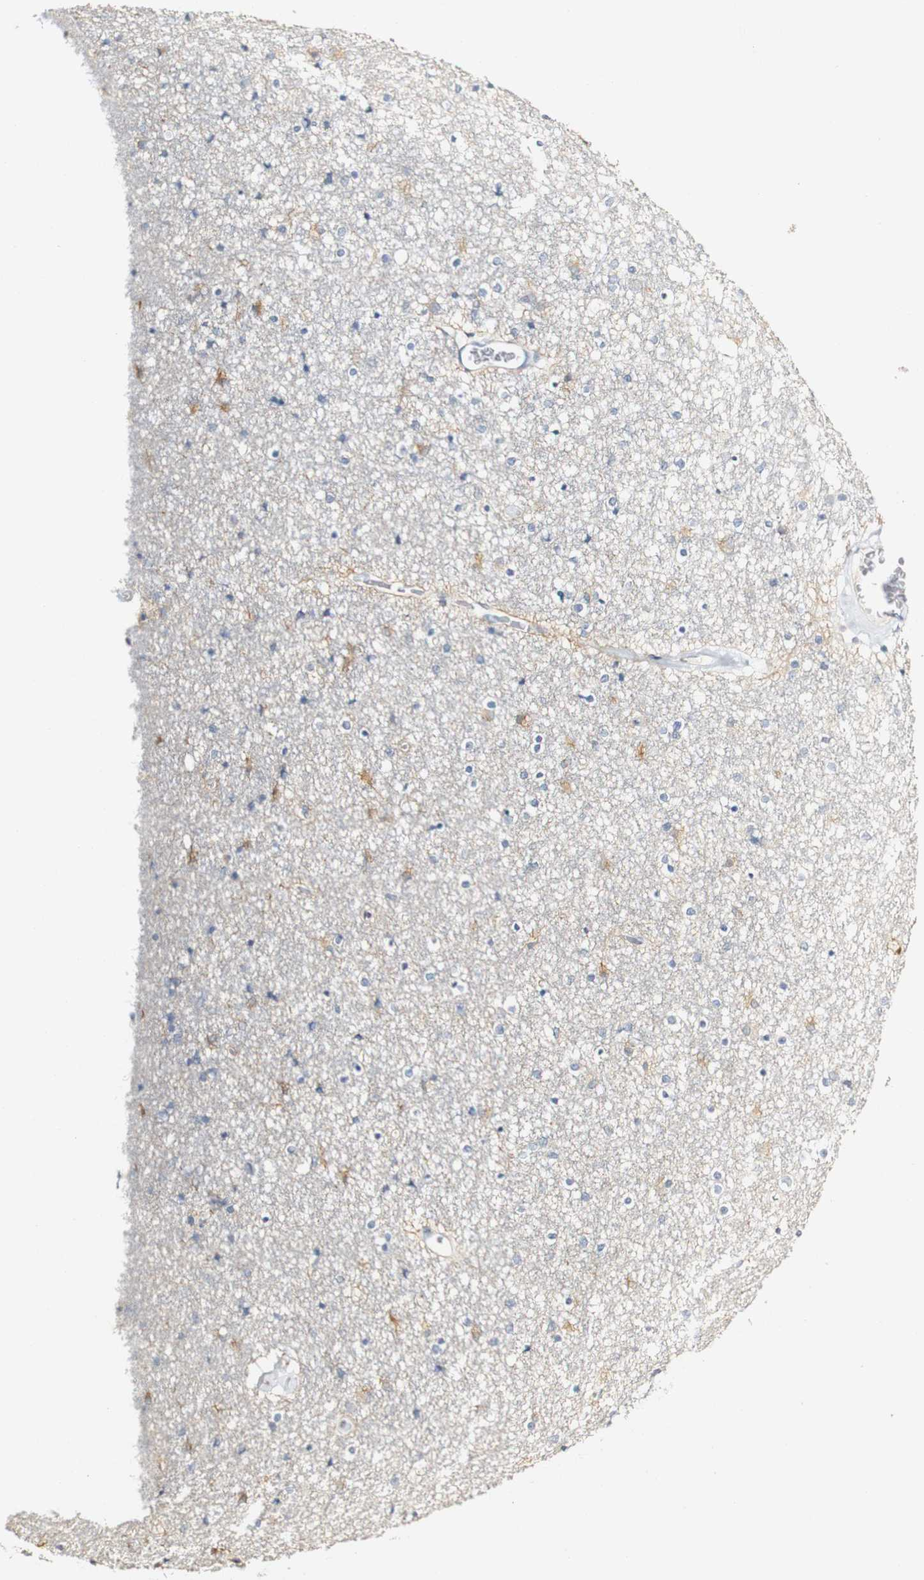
{"staining": {"intensity": "weak", "quantity": "<25%", "location": "cytoplasmic/membranous"}, "tissue": "caudate", "cell_type": "Glial cells", "image_type": "normal", "snomed": [{"axis": "morphology", "description": "Normal tissue, NOS"}, {"axis": "topography", "description": "Lateral ventricle wall"}], "caption": "DAB immunohistochemical staining of benign human caudate reveals no significant expression in glial cells. (DAB (3,3'-diaminobenzidine) immunohistochemistry with hematoxylin counter stain).", "gene": "FMO3", "patient": {"sex": "female", "age": 54}}